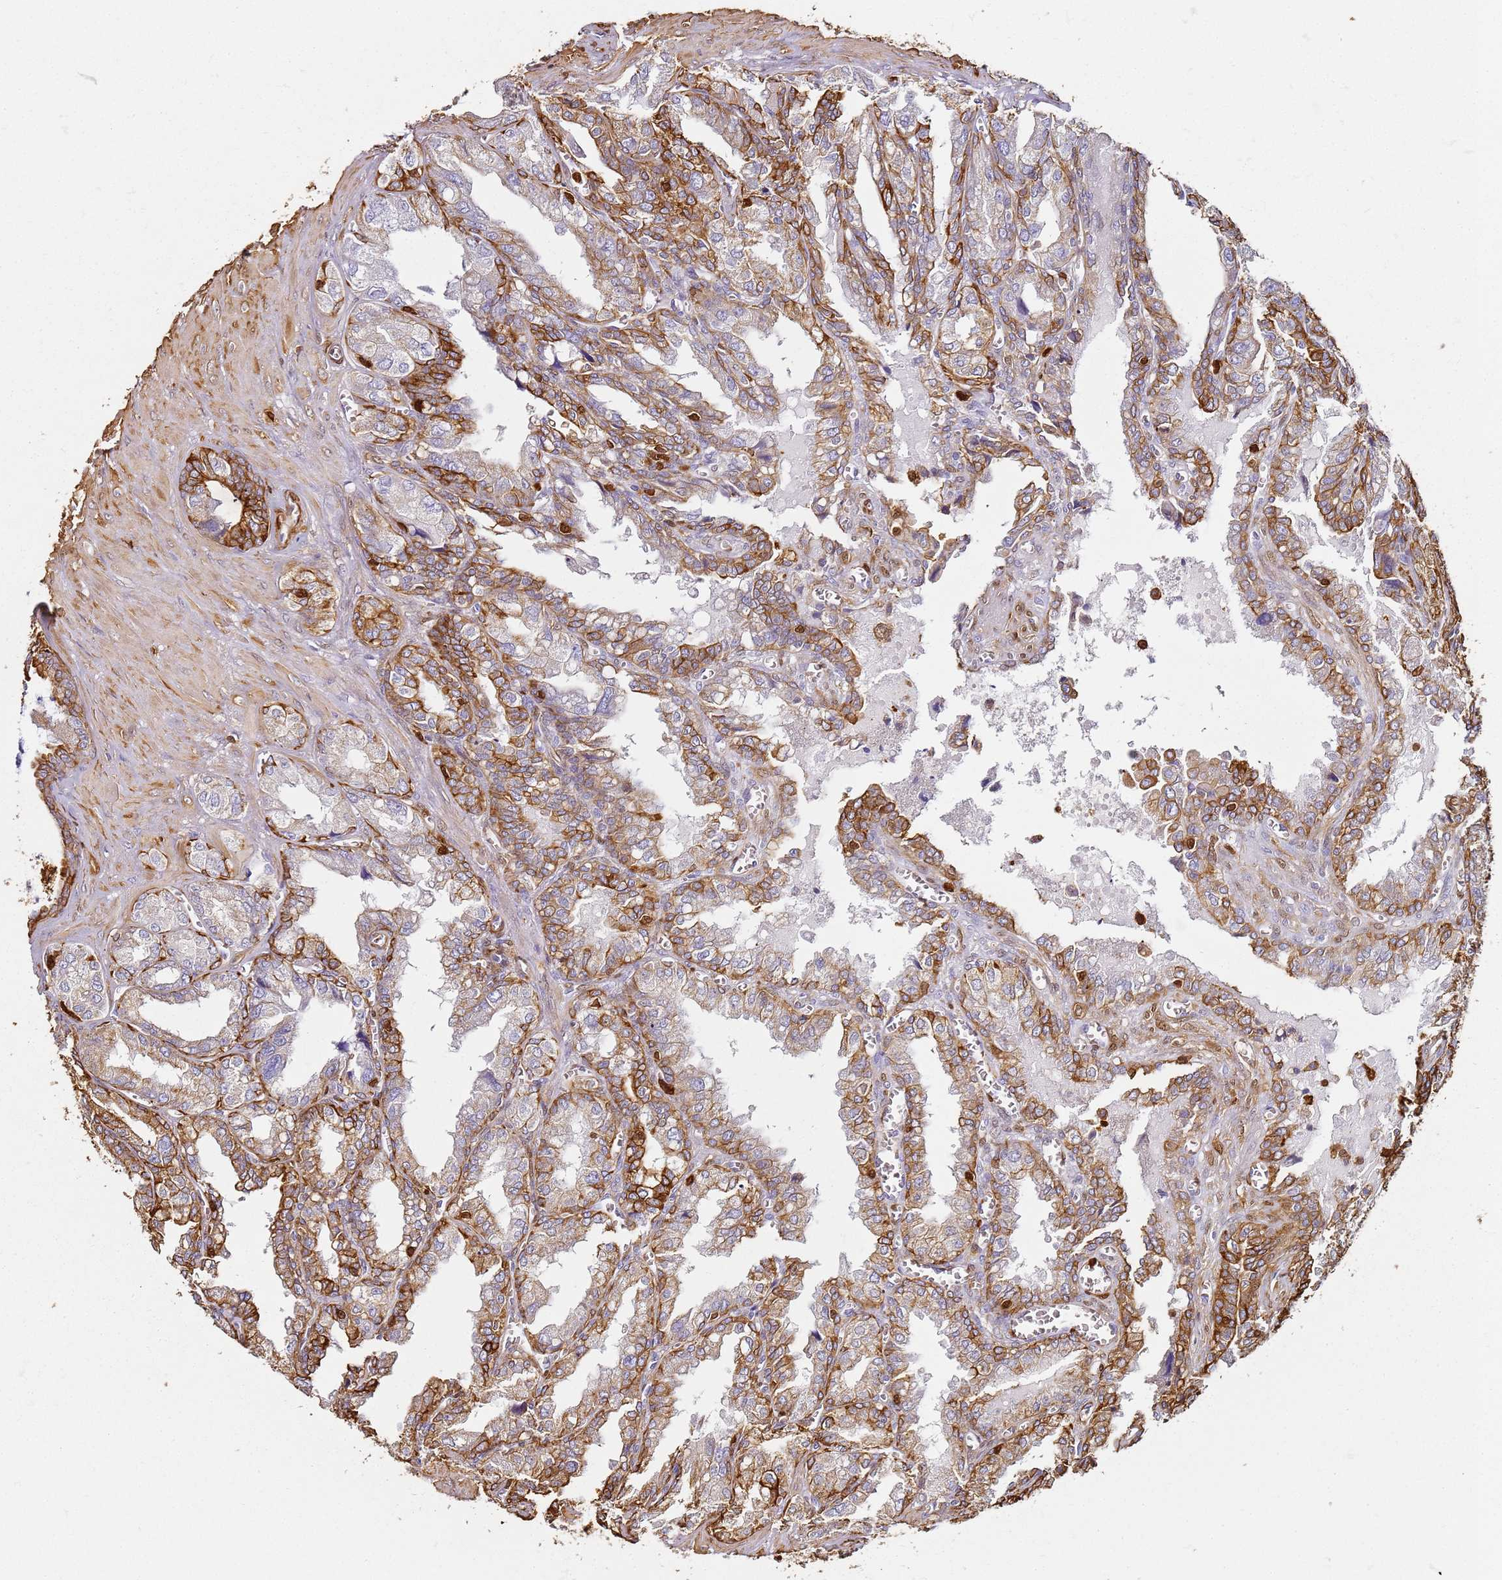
{"staining": {"intensity": "strong", "quantity": ">75%", "location": "cytoplasmic/membranous"}, "tissue": "seminal vesicle", "cell_type": "Glandular cells", "image_type": "normal", "snomed": [{"axis": "morphology", "description": "Normal tissue, NOS"}, {"axis": "topography", "description": "Seminal veicle"}], "caption": "Immunohistochemistry (IHC) of unremarkable human seminal vesicle shows high levels of strong cytoplasmic/membranous staining in approximately >75% of glandular cells. Nuclei are stained in blue.", "gene": "S100A4", "patient": {"sex": "male", "age": 67}}